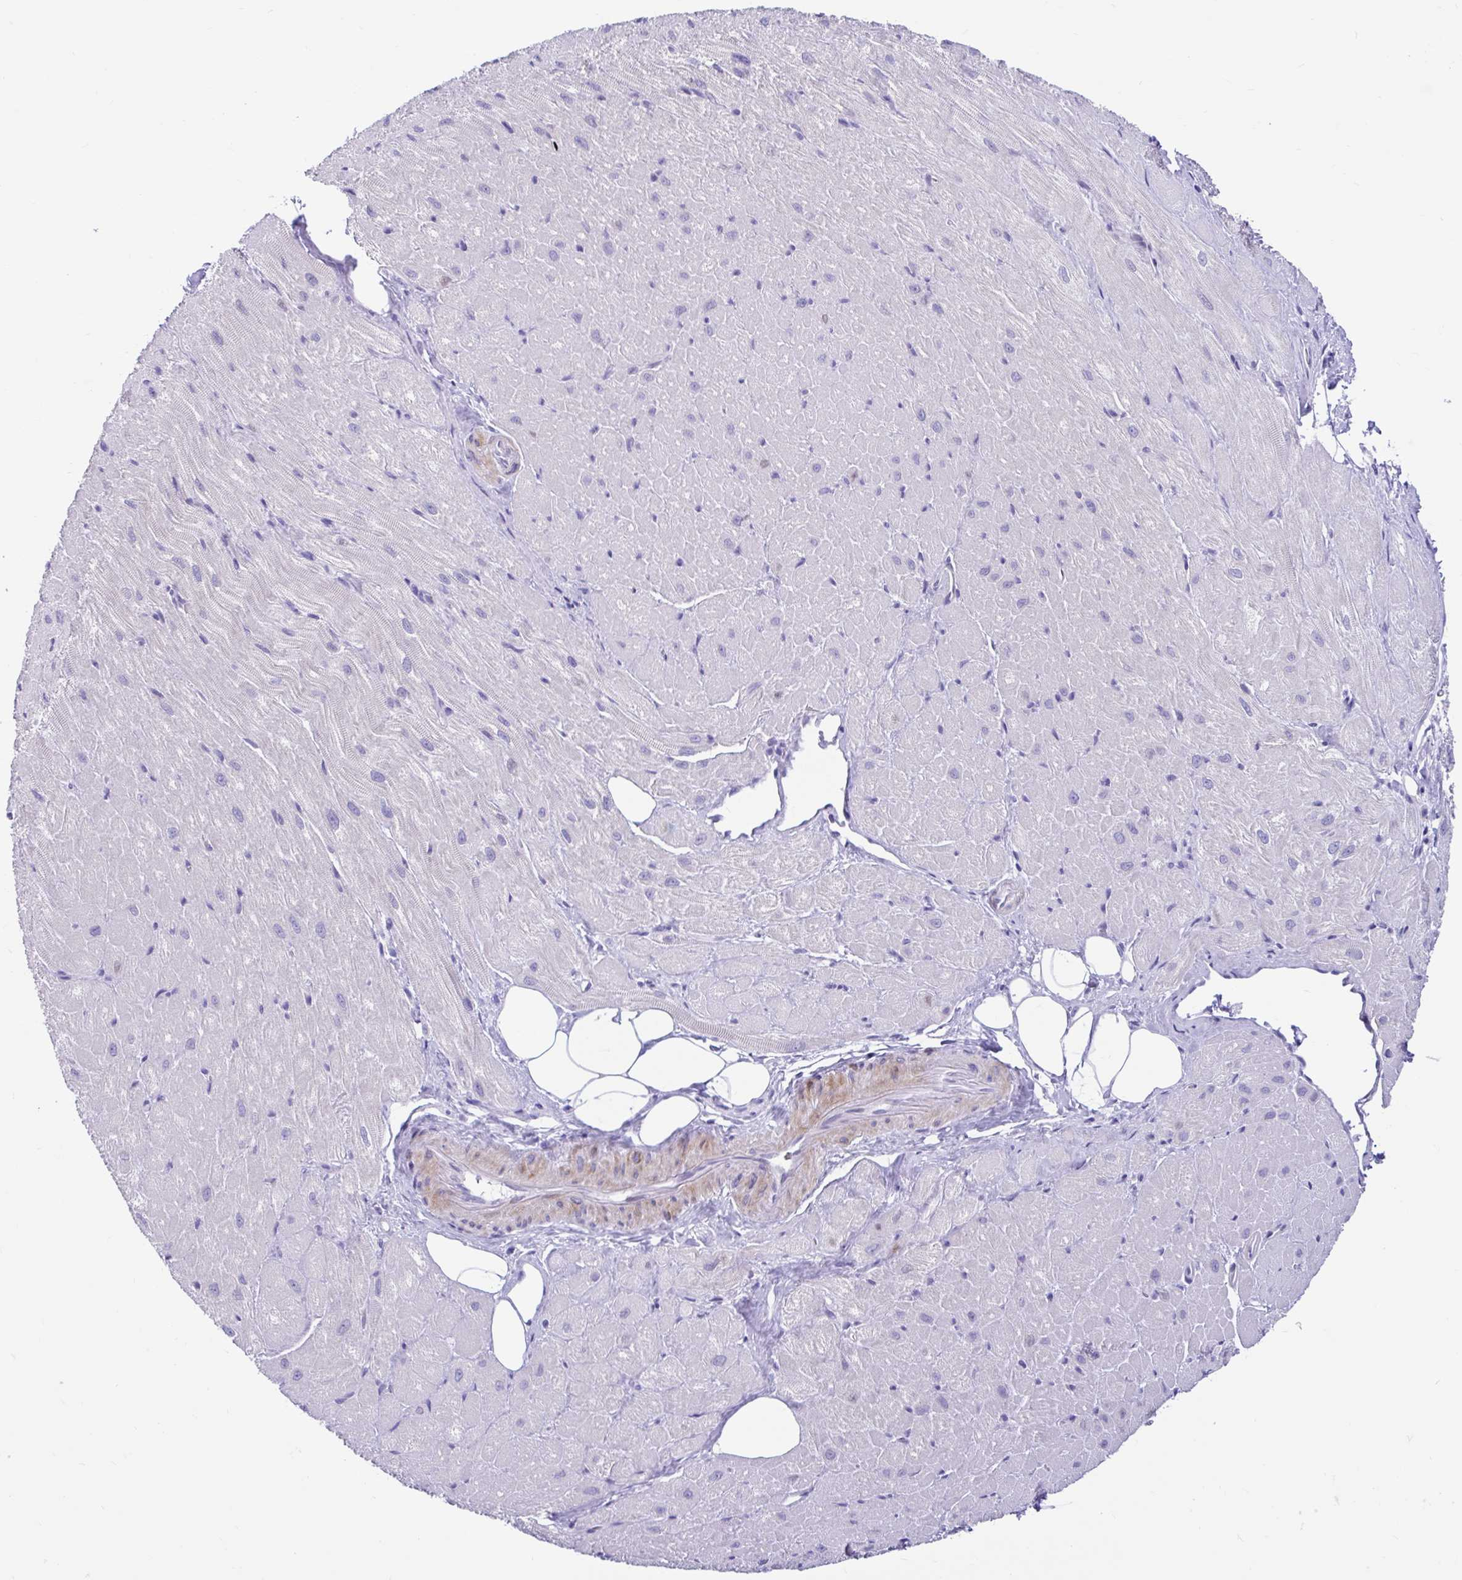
{"staining": {"intensity": "moderate", "quantity": "<25%", "location": "cytoplasmic/membranous"}, "tissue": "heart muscle", "cell_type": "Cardiomyocytes", "image_type": "normal", "snomed": [{"axis": "morphology", "description": "Normal tissue, NOS"}, {"axis": "topography", "description": "Heart"}], "caption": "Brown immunohistochemical staining in normal human heart muscle demonstrates moderate cytoplasmic/membranous expression in about <25% of cardiomyocytes.", "gene": "NHLH2", "patient": {"sex": "male", "age": 62}}